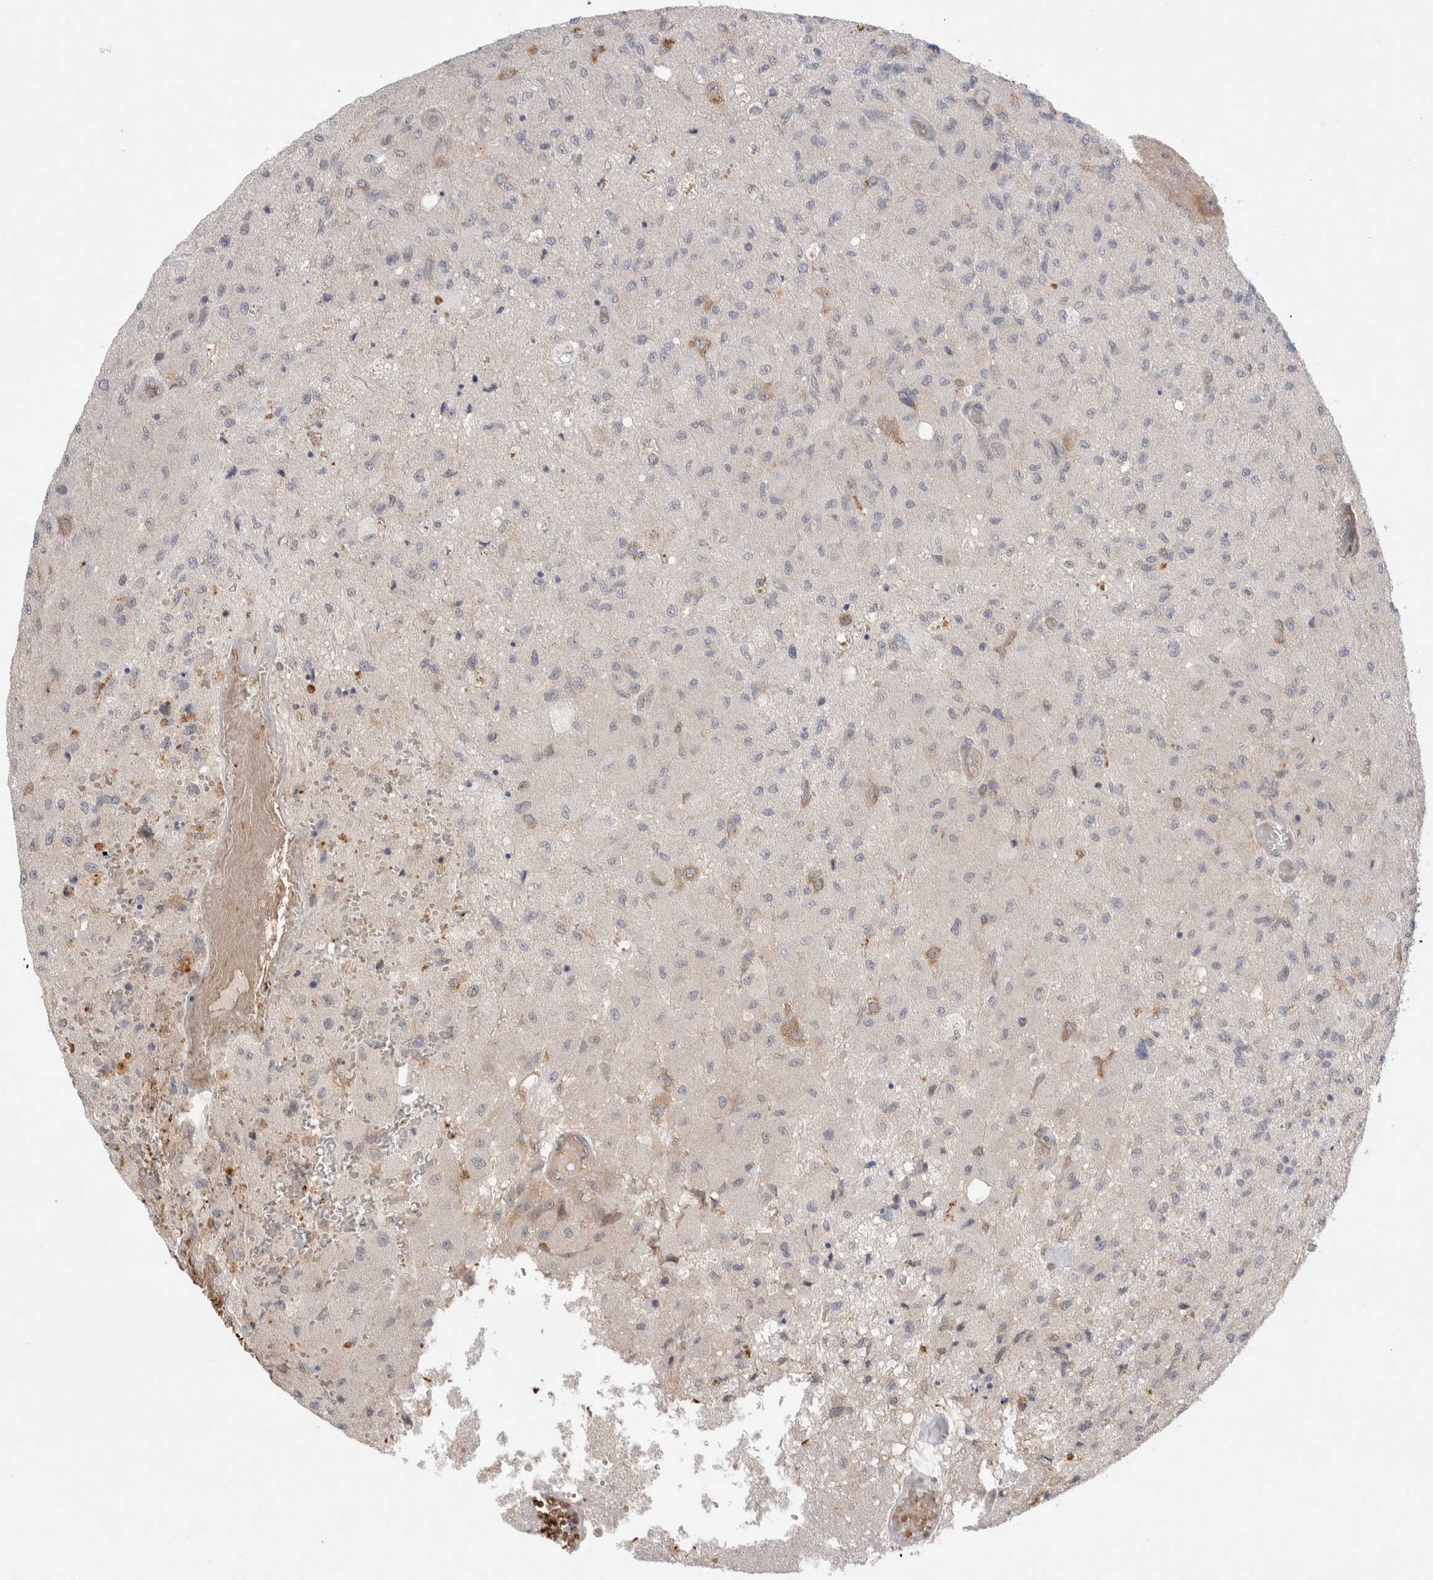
{"staining": {"intensity": "negative", "quantity": "none", "location": "none"}, "tissue": "glioma", "cell_type": "Tumor cells", "image_type": "cancer", "snomed": [{"axis": "morphology", "description": "Normal tissue, NOS"}, {"axis": "morphology", "description": "Glioma, malignant, High grade"}, {"axis": "topography", "description": "Cerebral cortex"}], "caption": "A high-resolution histopathology image shows IHC staining of glioma, which displays no significant staining in tumor cells. (Immunohistochemistry, brightfield microscopy, high magnification).", "gene": "EIF3E", "patient": {"sex": "male", "age": 77}}